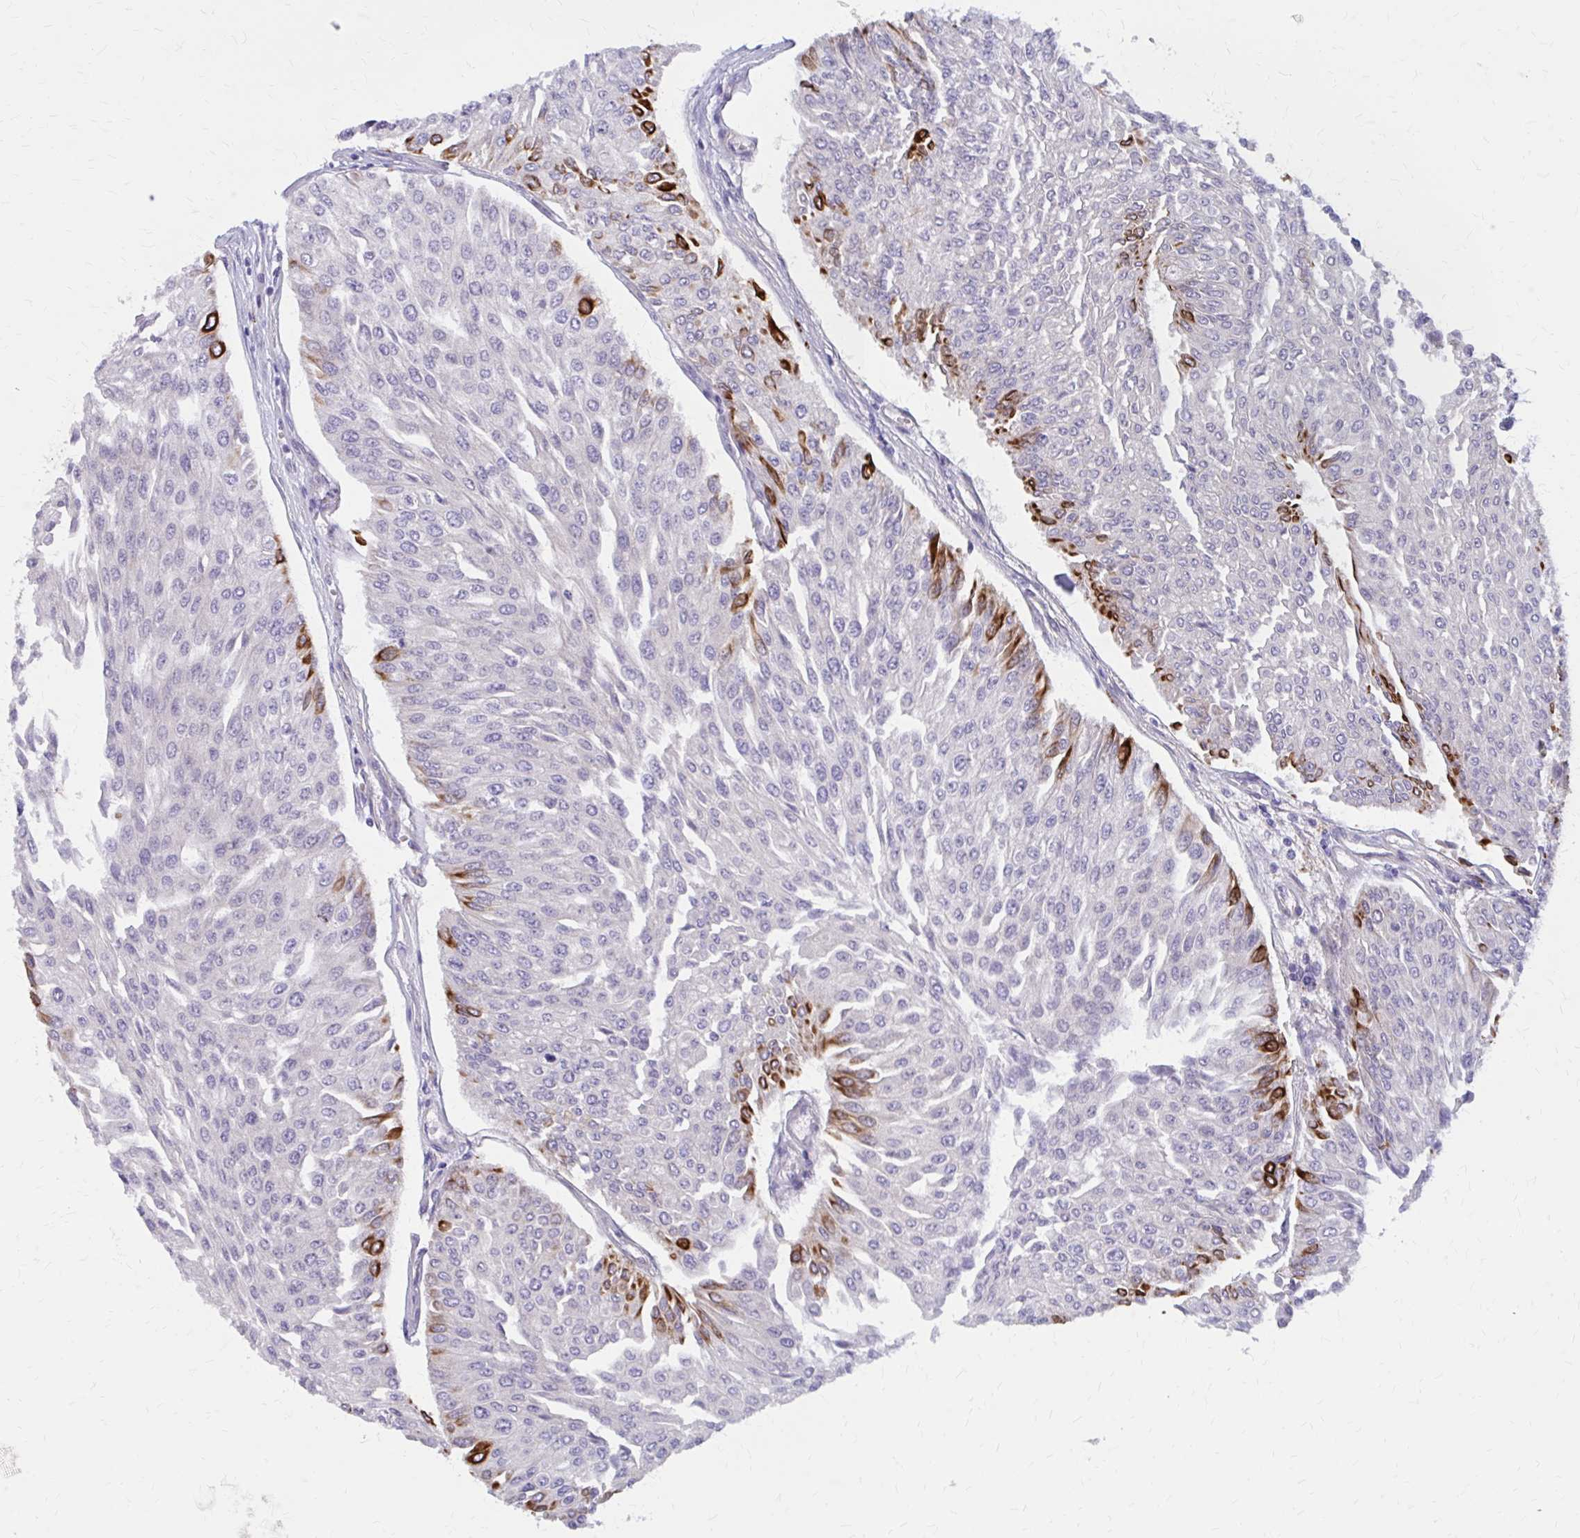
{"staining": {"intensity": "strong", "quantity": "<25%", "location": "cytoplasmic/membranous"}, "tissue": "urothelial cancer", "cell_type": "Tumor cells", "image_type": "cancer", "snomed": [{"axis": "morphology", "description": "Urothelial carcinoma, Low grade"}, {"axis": "topography", "description": "Urinary bladder"}], "caption": "The photomicrograph demonstrates immunohistochemical staining of urothelial cancer. There is strong cytoplasmic/membranous positivity is seen in approximately <25% of tumor cells.", "gene": "GLYATL2", "patient": {"sex": "male", "age": 67}}